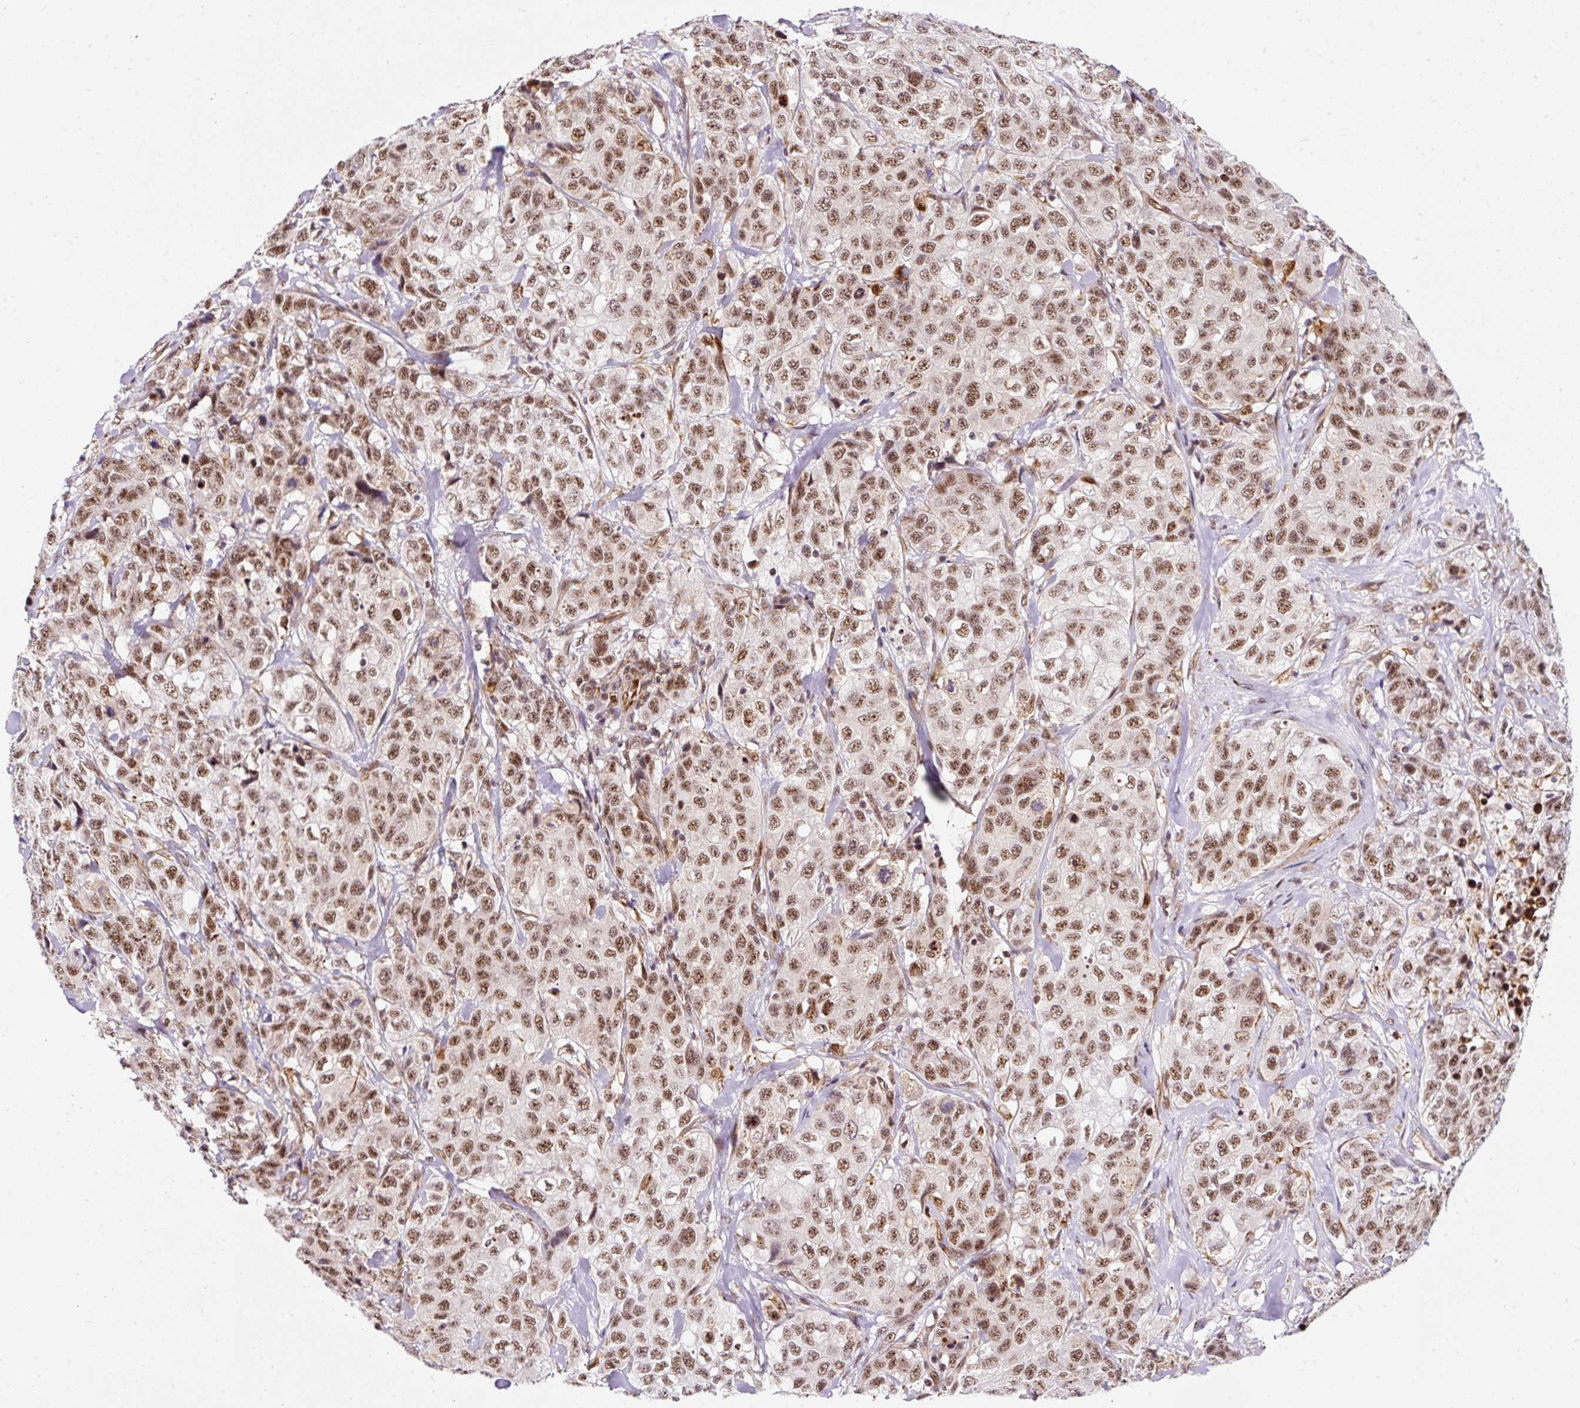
{"staining": {"intensity": "moderate", "quantity": ">75%", "location": "nuclear"}, "tissue": "stomach cancer", "cell_type": "Tumor cells", "image_type": "cancer", "snomed": [{"axis": "morphology", "description": "Adenocarcinoma, NOS"}, {"axis": "topography", "description": "Stomach"}], "caption": "Stomach cancer stained with DAB immunohistochemistry (IHC) demonstrates medium levels of moderate nuclear expression in approximately >75% of tumor cells.", "gene": "LUC7L2", "patient": {"sex": "male", "age": 48}}